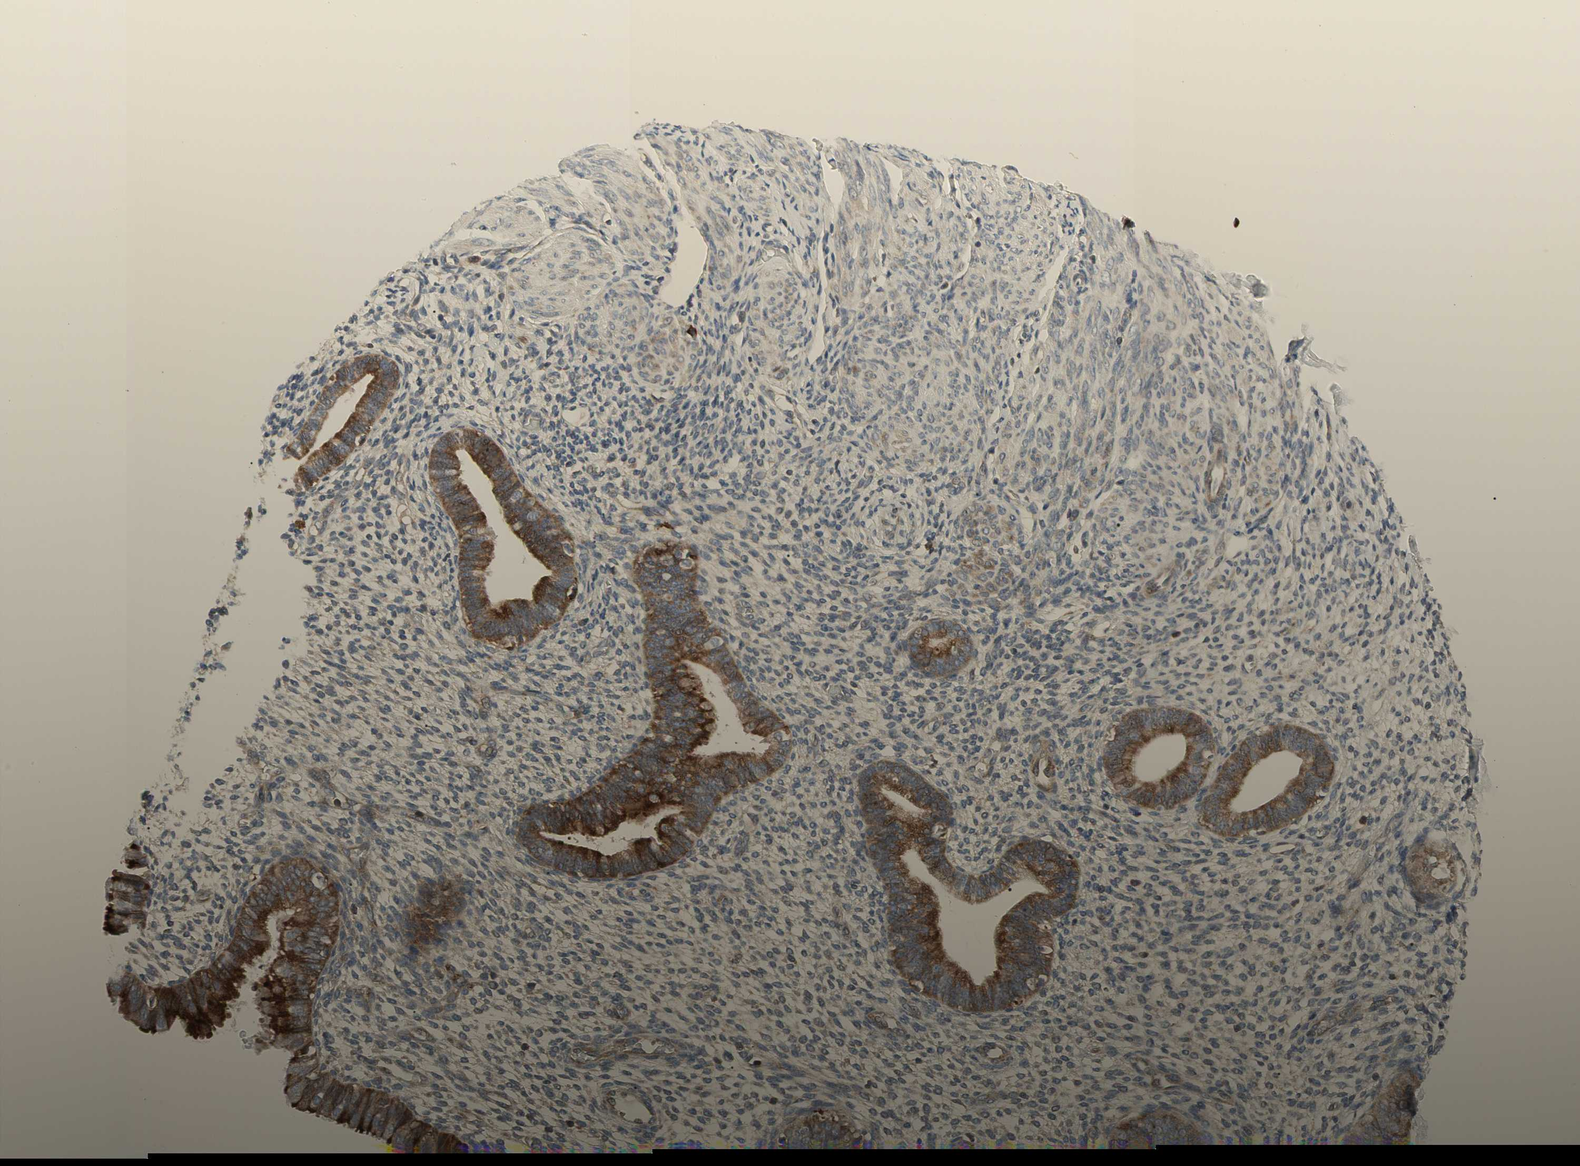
{"staining": {"intensity": "negative", "quantity": "none", "location": "none"}, "tissue": "endometrium", "cell_type": "Cells in endometrial stroma", "image_type": "normal", "snomed": [{"axis": "morphology", "description": "Normal tissue, NOS"}, {"axis": "topography", "description": "Endometrium"}], "caption": "Immunohistochemistry (IHC) histopathology image of normal endometrium stained for a protein (brown), which reveals no positivity in cells in endometrial stroma. (DAB IHC with hematoxylin counter stain).", "gene": "MMEL1", "patient": {"sex": "female", "age": 61}}